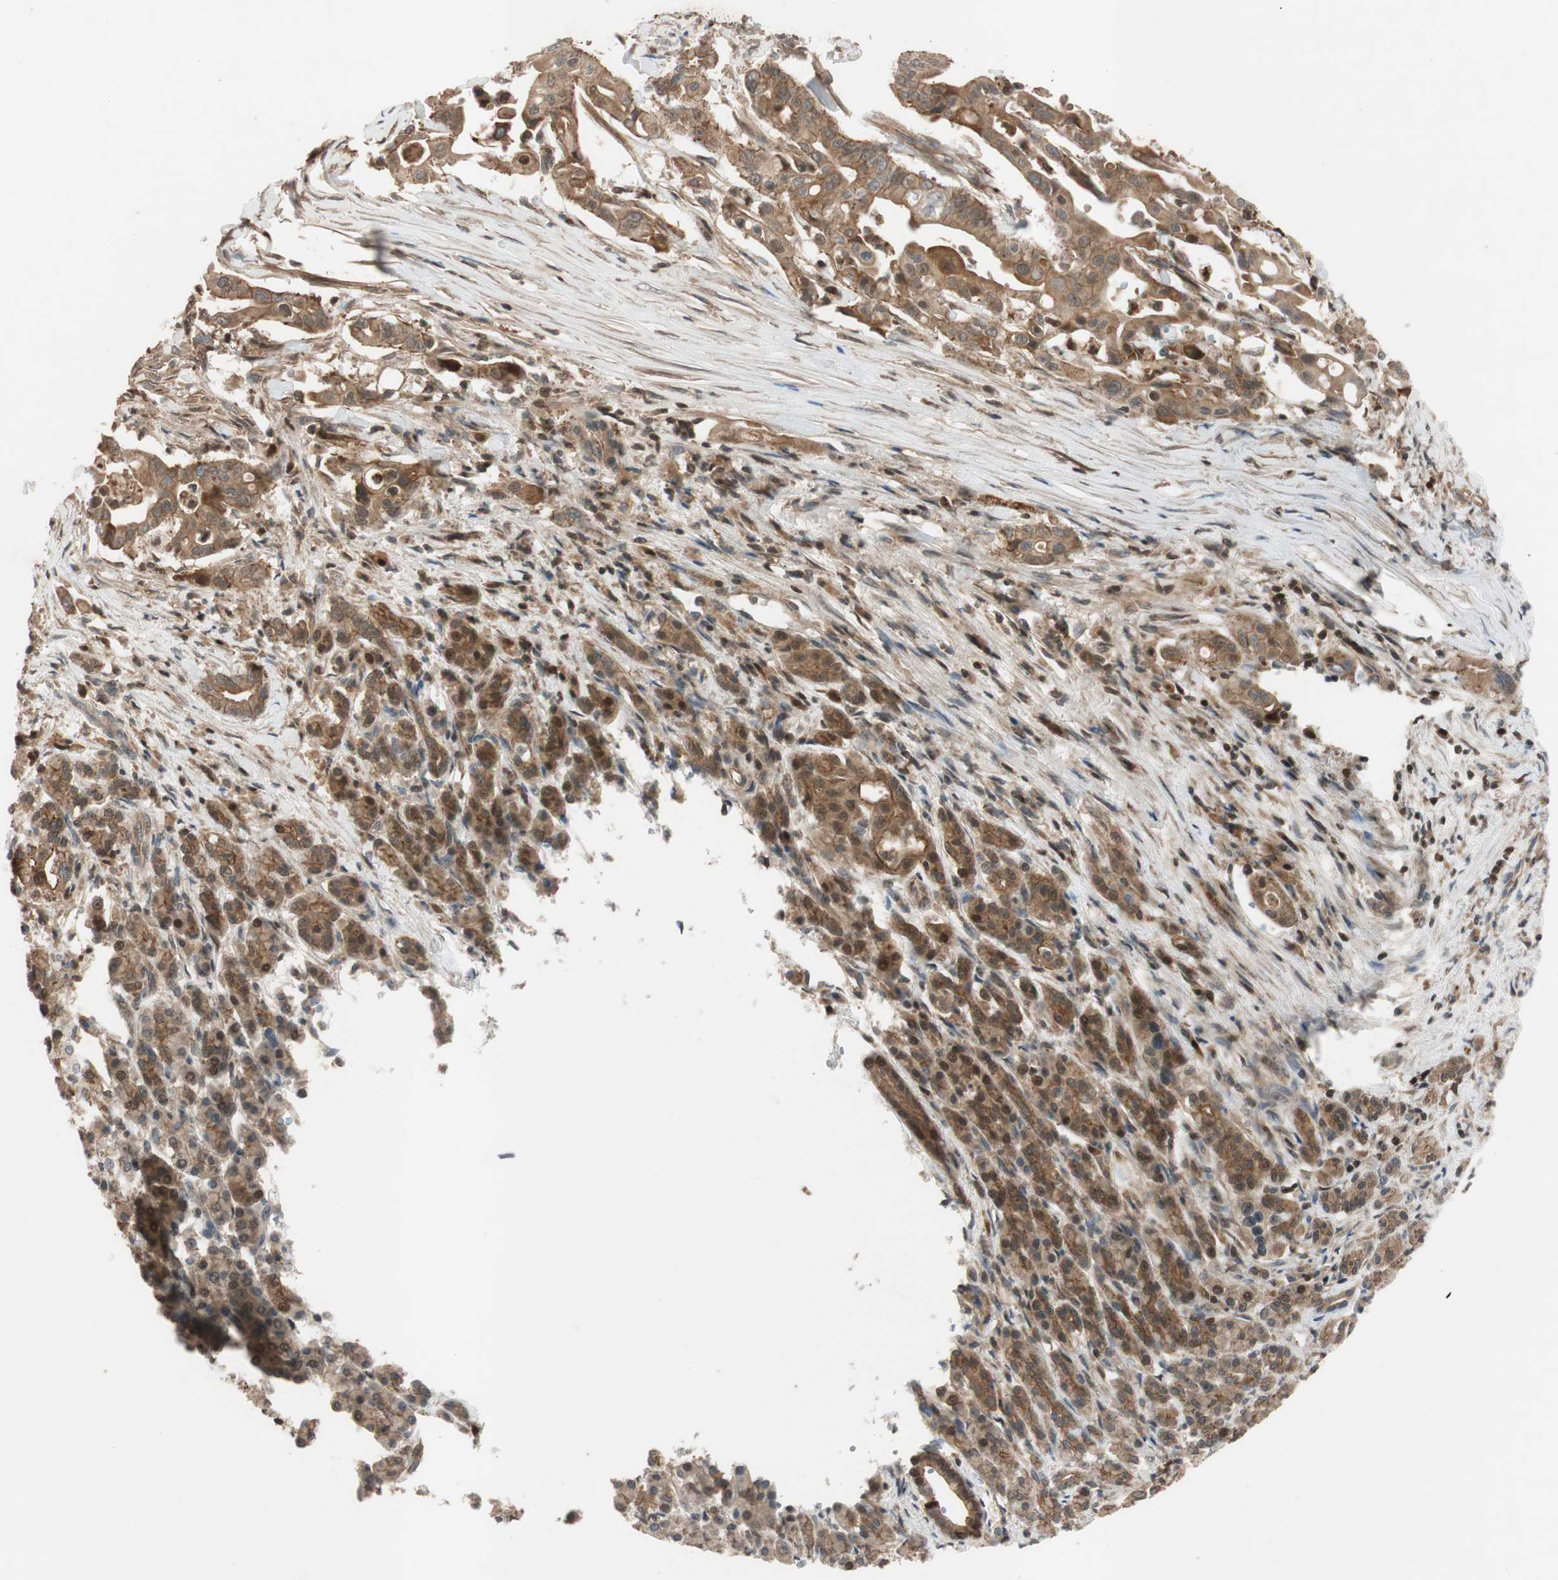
{"staining": {"intensity": "moderate", "quantity": ">75%", "location": "cytoplasmic/membranous"}, "tissue": "pancreatic cancer", "cell_type": "Tumor cells", "image_type": "cancer", "snomed": [{"axis": "morphology", "description": "Normal tissue, NOS"}, {"axis": "topography", "description": "Pancreas"}], "caption": "This histopathology image demonstrates pancreatic cancer stained with immunohistochemistry to label a protein in brown. The cytoplasmic/membranous of tumor cells show moderate positivity for the protein. Nuclei are counter-stained blue.", "gene": "EPHA8", "patient": {"sex": "male", "age": 42}}